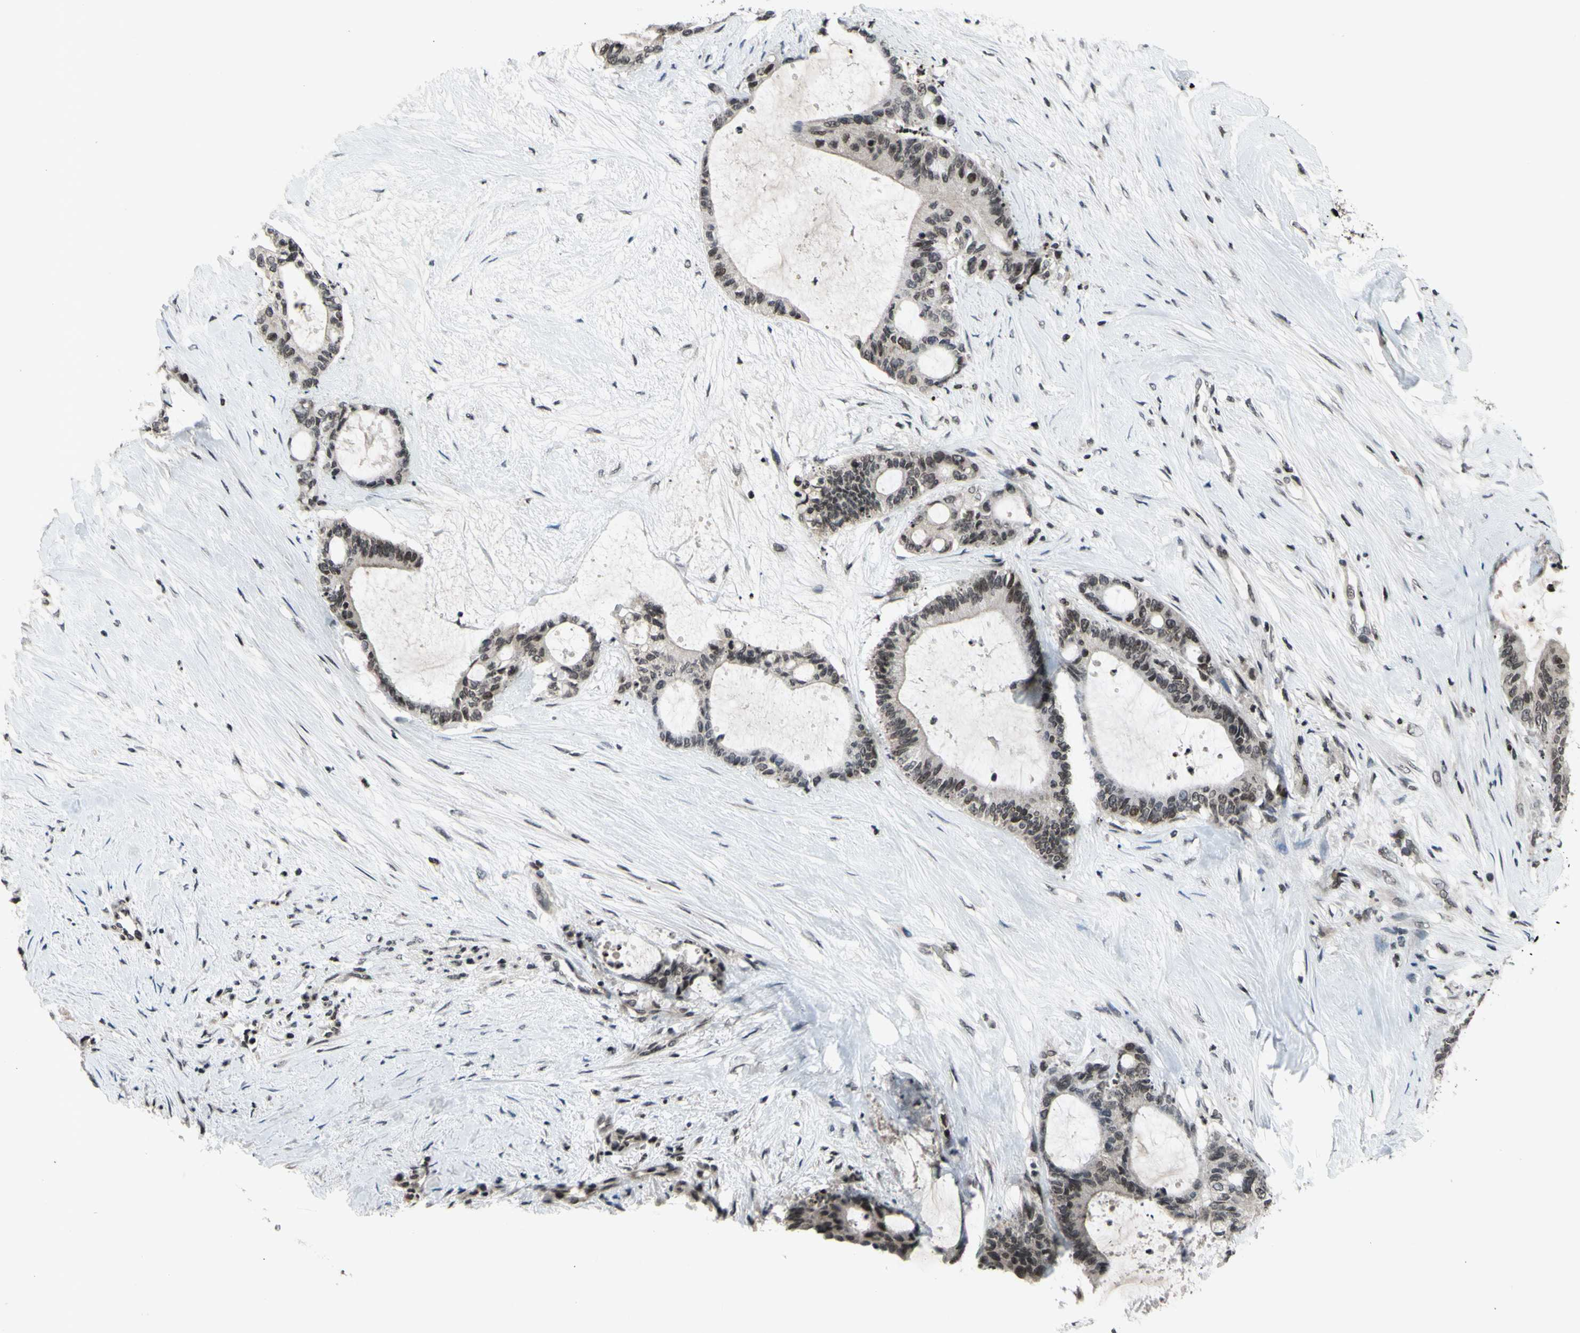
{"staining": {"intensity": "weak", "quantity": "25%-75%", "location": "cytoplasmic/membranous,nuclear"}, "tissue": "liver cancer", "cell_type": "Tumor cells", "image_type": "cancer", "snomed": [{"axis": "morphology", "description": "Cholangiocarcinoma"}, {"axis": "topography", "description": "Liver"}], "caption": "A low amount of weak cytoplasmic/membranous and nuclear expression is seen in about 25%-75% of tumor cells in liver cancer (cholangiocarcinoma) tissue. The staining was performed using DAB to visualize the protein expression in brown, while the nuclei were stained in blue with hematoxylin (Magnification: 20x).", "gene": "XPO1", "patient": {"sex": "female", "age": 73}}